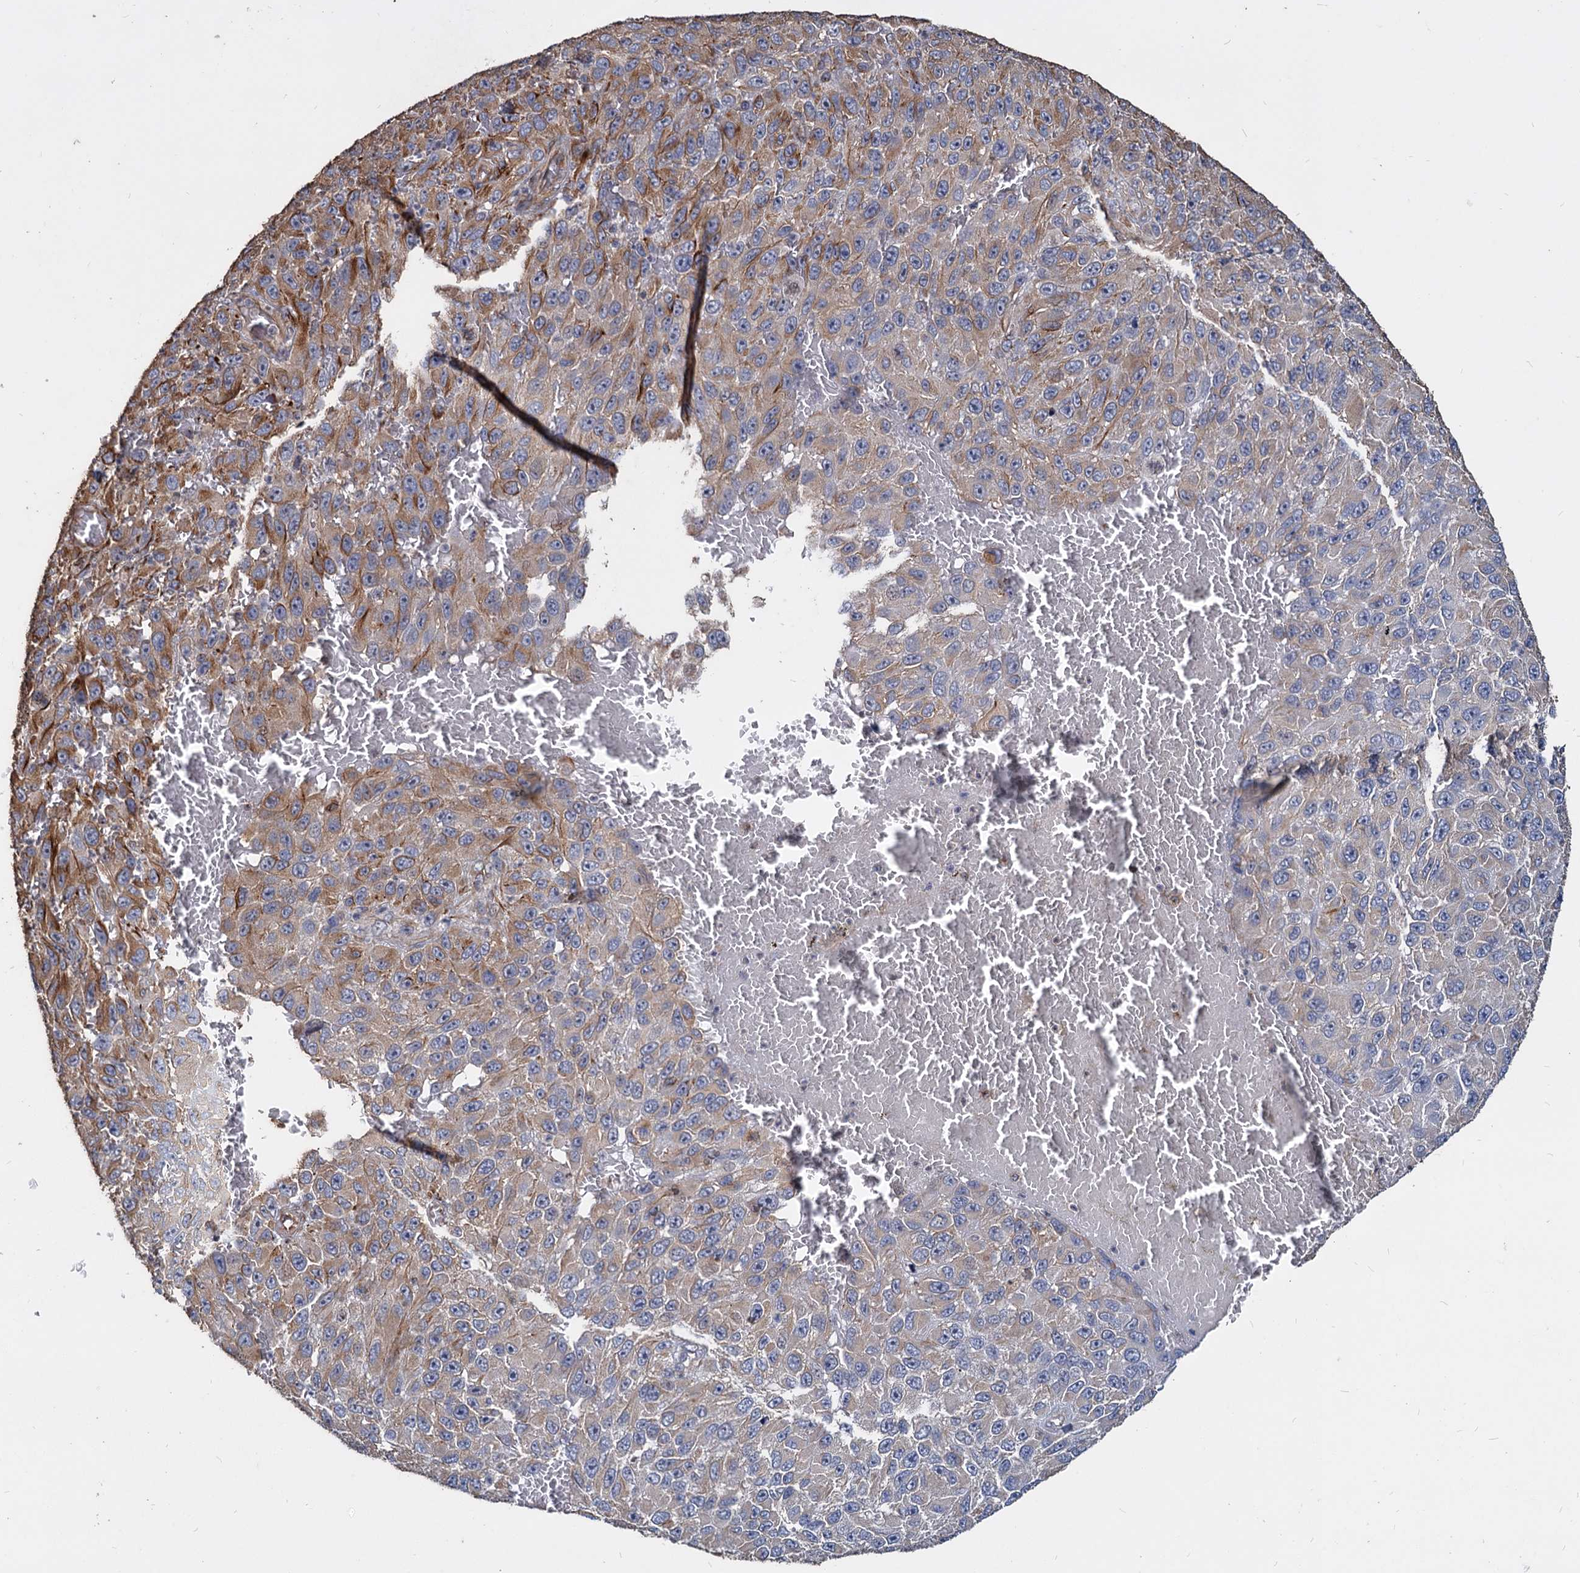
{"staining": {"intensity": "moderate", "quantity": "<25%", "location": "cytoplasmic/membranous"}, "tissue": "melanoma", "cell_type": "Tumor cells", "image_type": "cancer", "snomed": [{"axis": "morphology", "description": "Normal tissue, NOS"}, {"axis": "morphology", "description": "Malignant melanoma, NOS"}, {"axis": "topography", "description": "Skin"}], "caption": "Human melanoma stained with a protein marker exhibits moderate staining in tumor cells.", "gene": "DEPDC4", "patient": {"sex": "female", "age": 96}}